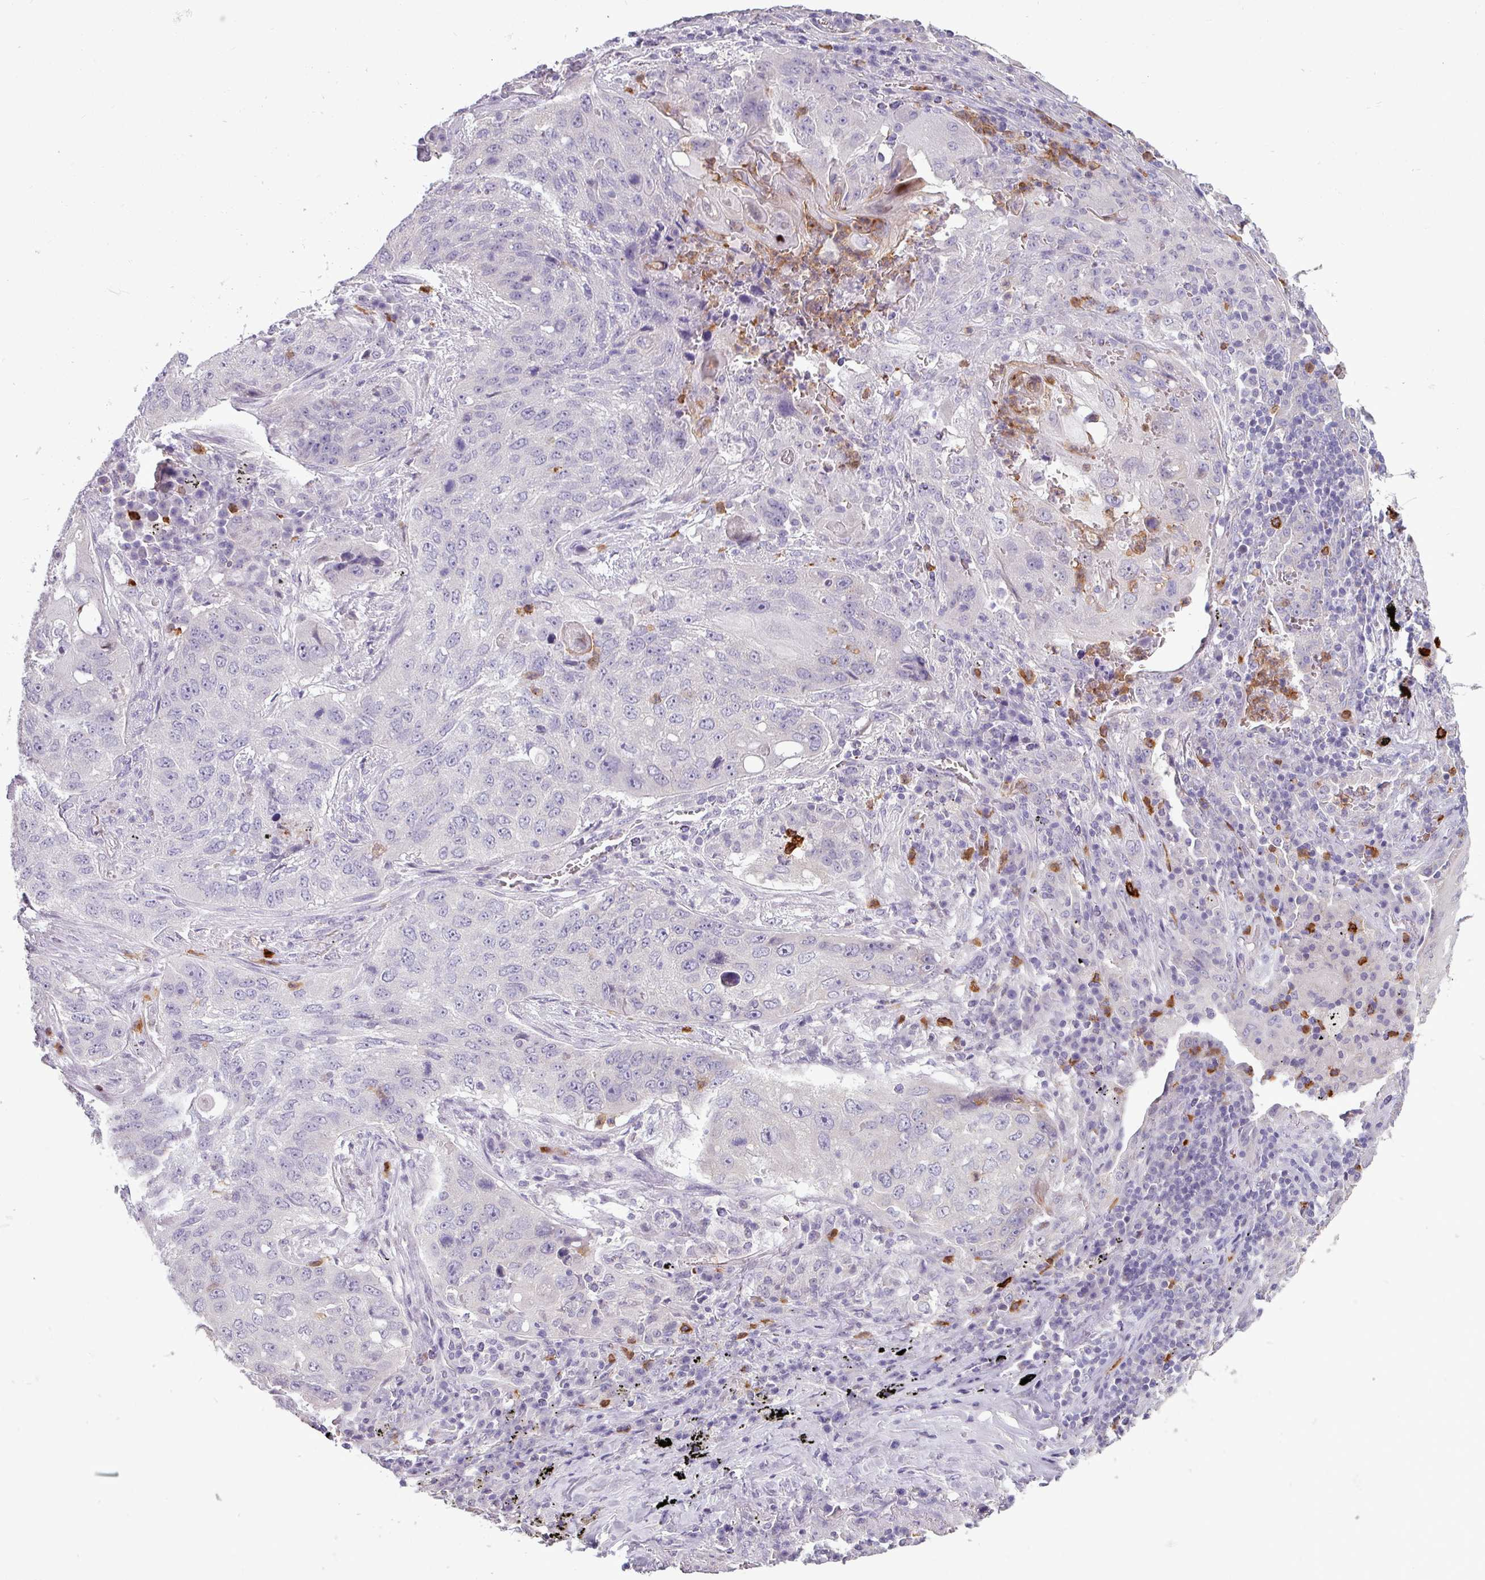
{"staining": {"intensity": "negative", "quantity": "none", "location": "none"}, "tissue": "lung cancer", "cell_type": "Tumor cells", "image_type": "cancer", "snomed": [{"axis": "morphology", "description": "Squamous cell carcinoma, NOS"}, {"axis": "topography", "description": "Lung"}], "caption": "Immunohistochemical staining of lung cancer (squamous cell carcinoma) shows no significant expression in tumor cells.", "gene": "TRIM39", "patient": {"sex": "female", "age": 63}}